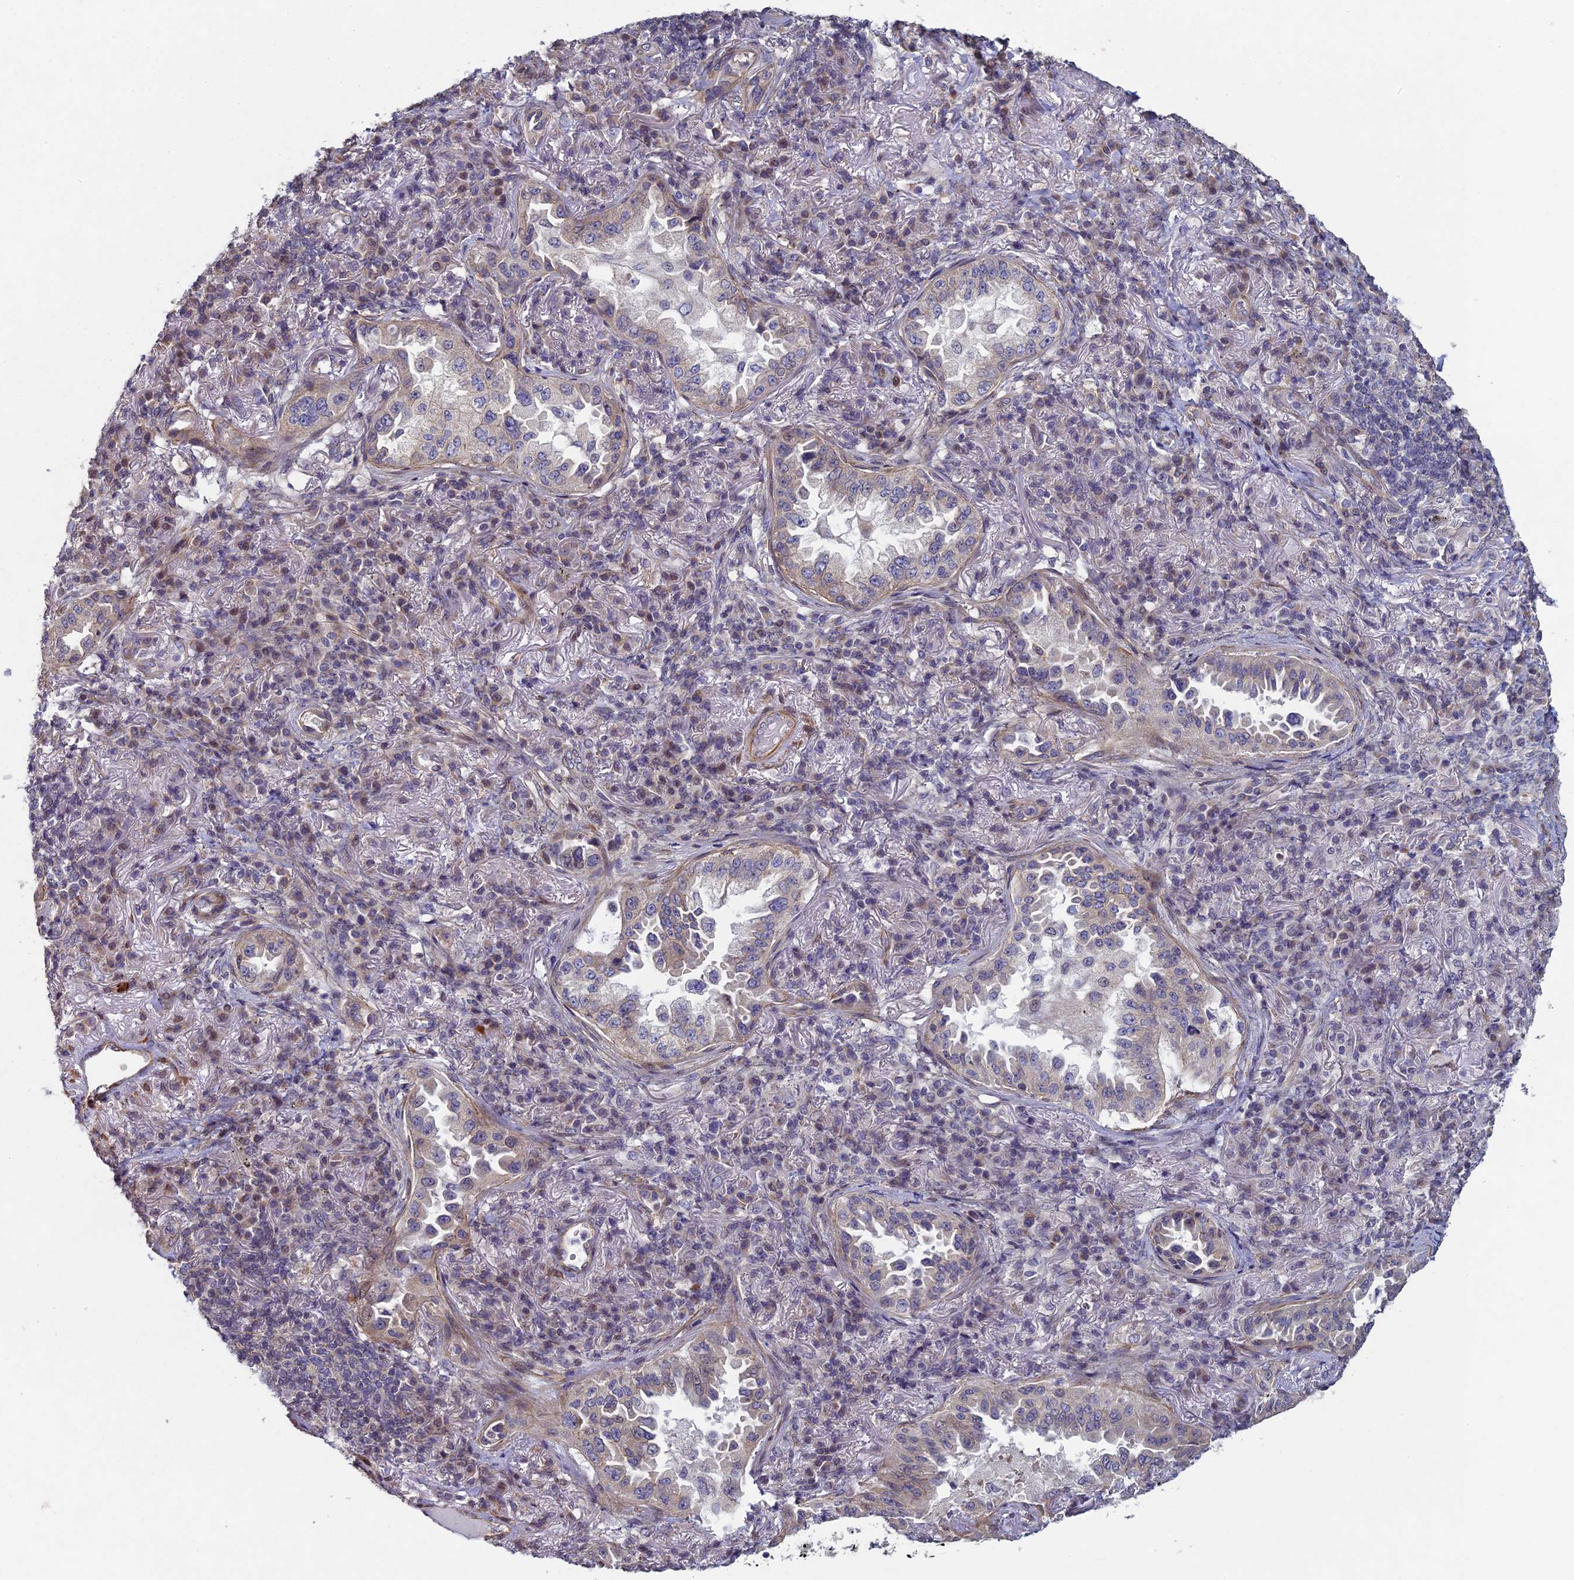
{"staining": {"intensity": "weak", "quantity": "<25%", "location": "cytoplasmic/membranous"}, "tissue": "lung cancer", "cell_type": "Tumor cells", "image_type": "cancer", "snomed": [{"axis": "morphology", "description": "Adenocarcinoma, NOS"}, {"axis": "topography", "description": "Lung"}], "caption": "High power microscopy photomicrograph of an immunohistochemistry (IHC) micrograph of adenocarcinoma (lung), revealing no significant expression in tumor cells.", "gene": "DIXDC1", "patient": {"sex": "female", "age": 69}}